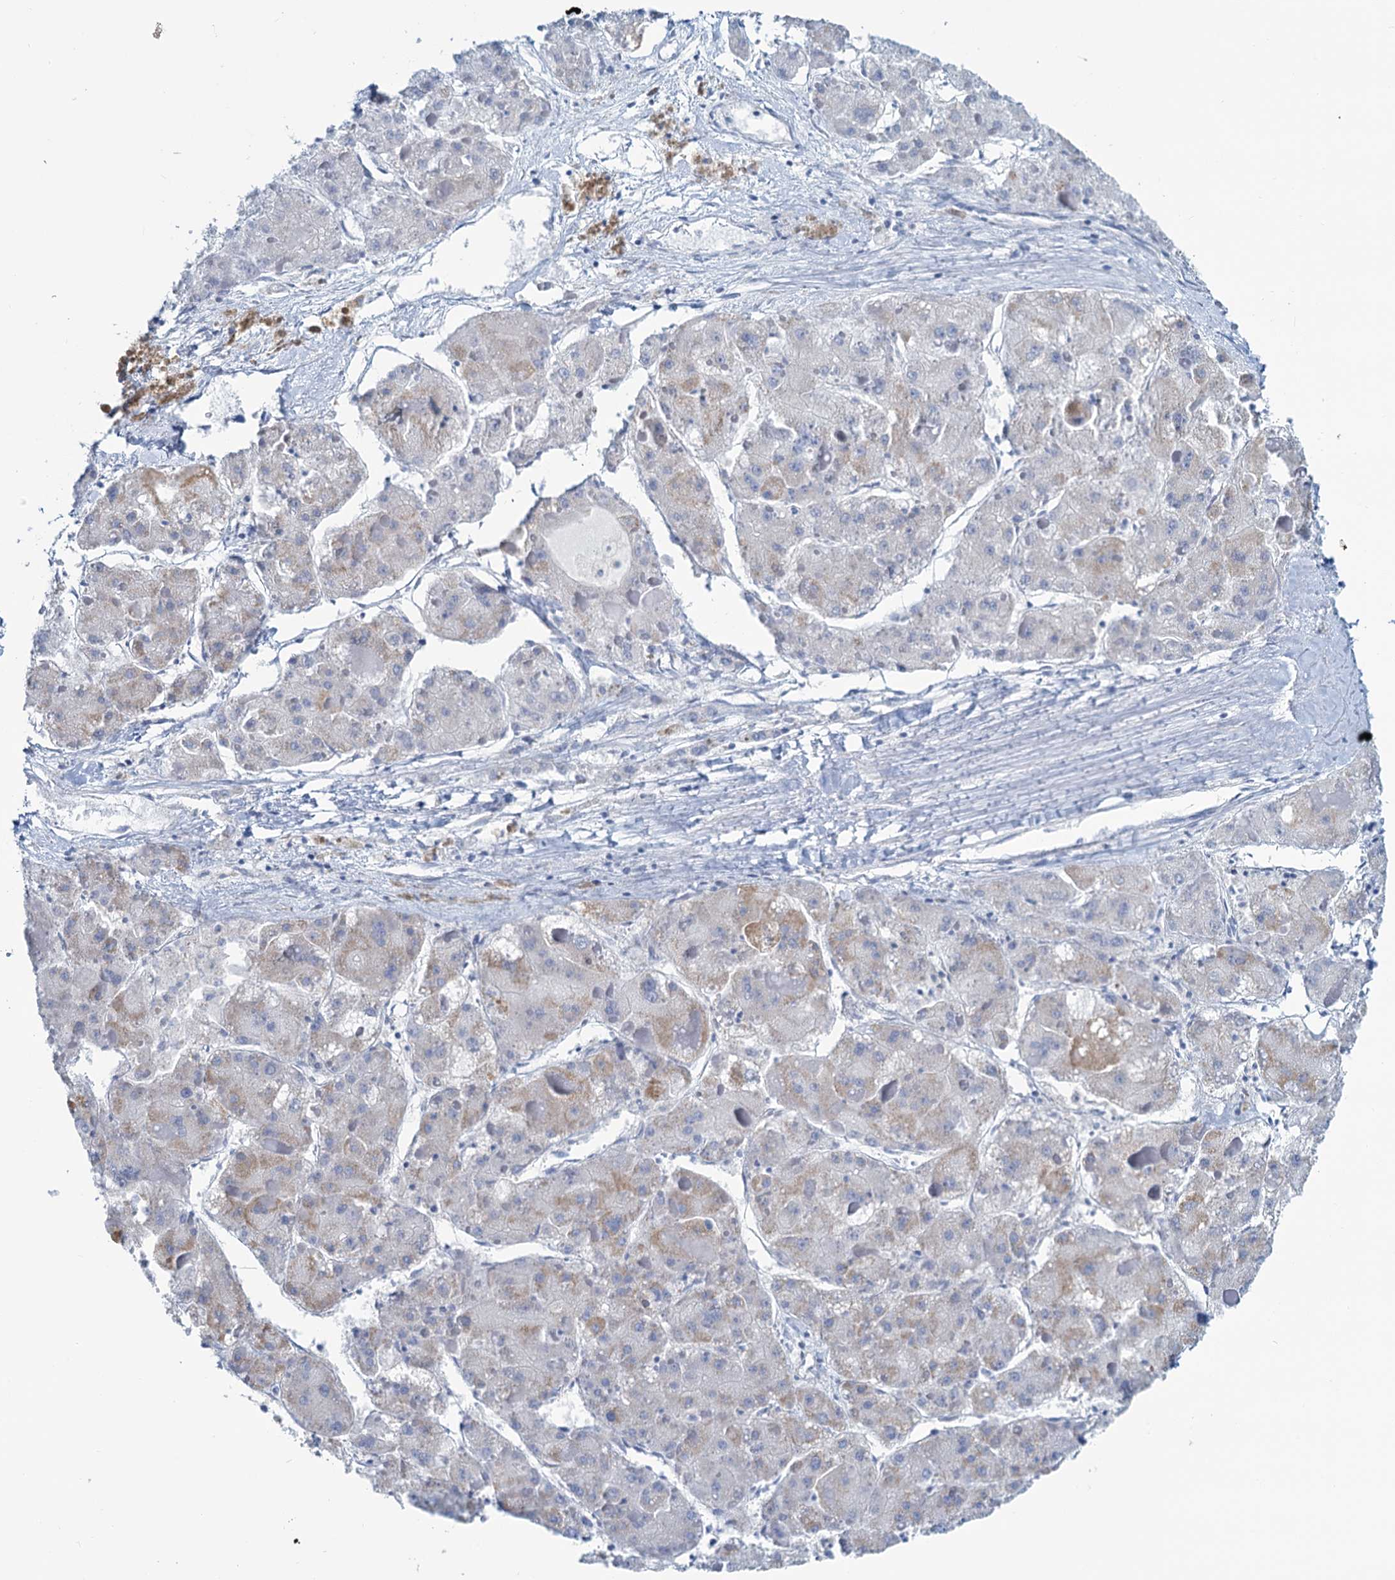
{"staining": {"intensity": "weak", "quantity": "<25%", "location": "cytoplasmic/membranous"}, "tissue": "liver cancer", "cell_type": "Tumor cells", "image_type": "cancer", "snomed": [{"axis": "morphology", "description": "Carcinoma, Hepatocellular, NOS"}, {"axis": "topography", "description": "Liver"}], "caption": "An immunohistochemistry (IHC) micrograph of liver cancer is shown. There is no staining in tumor cells of liver cancer.", "gene": "SLC1A3", "patient": {"sex": "female", "age": 73}}